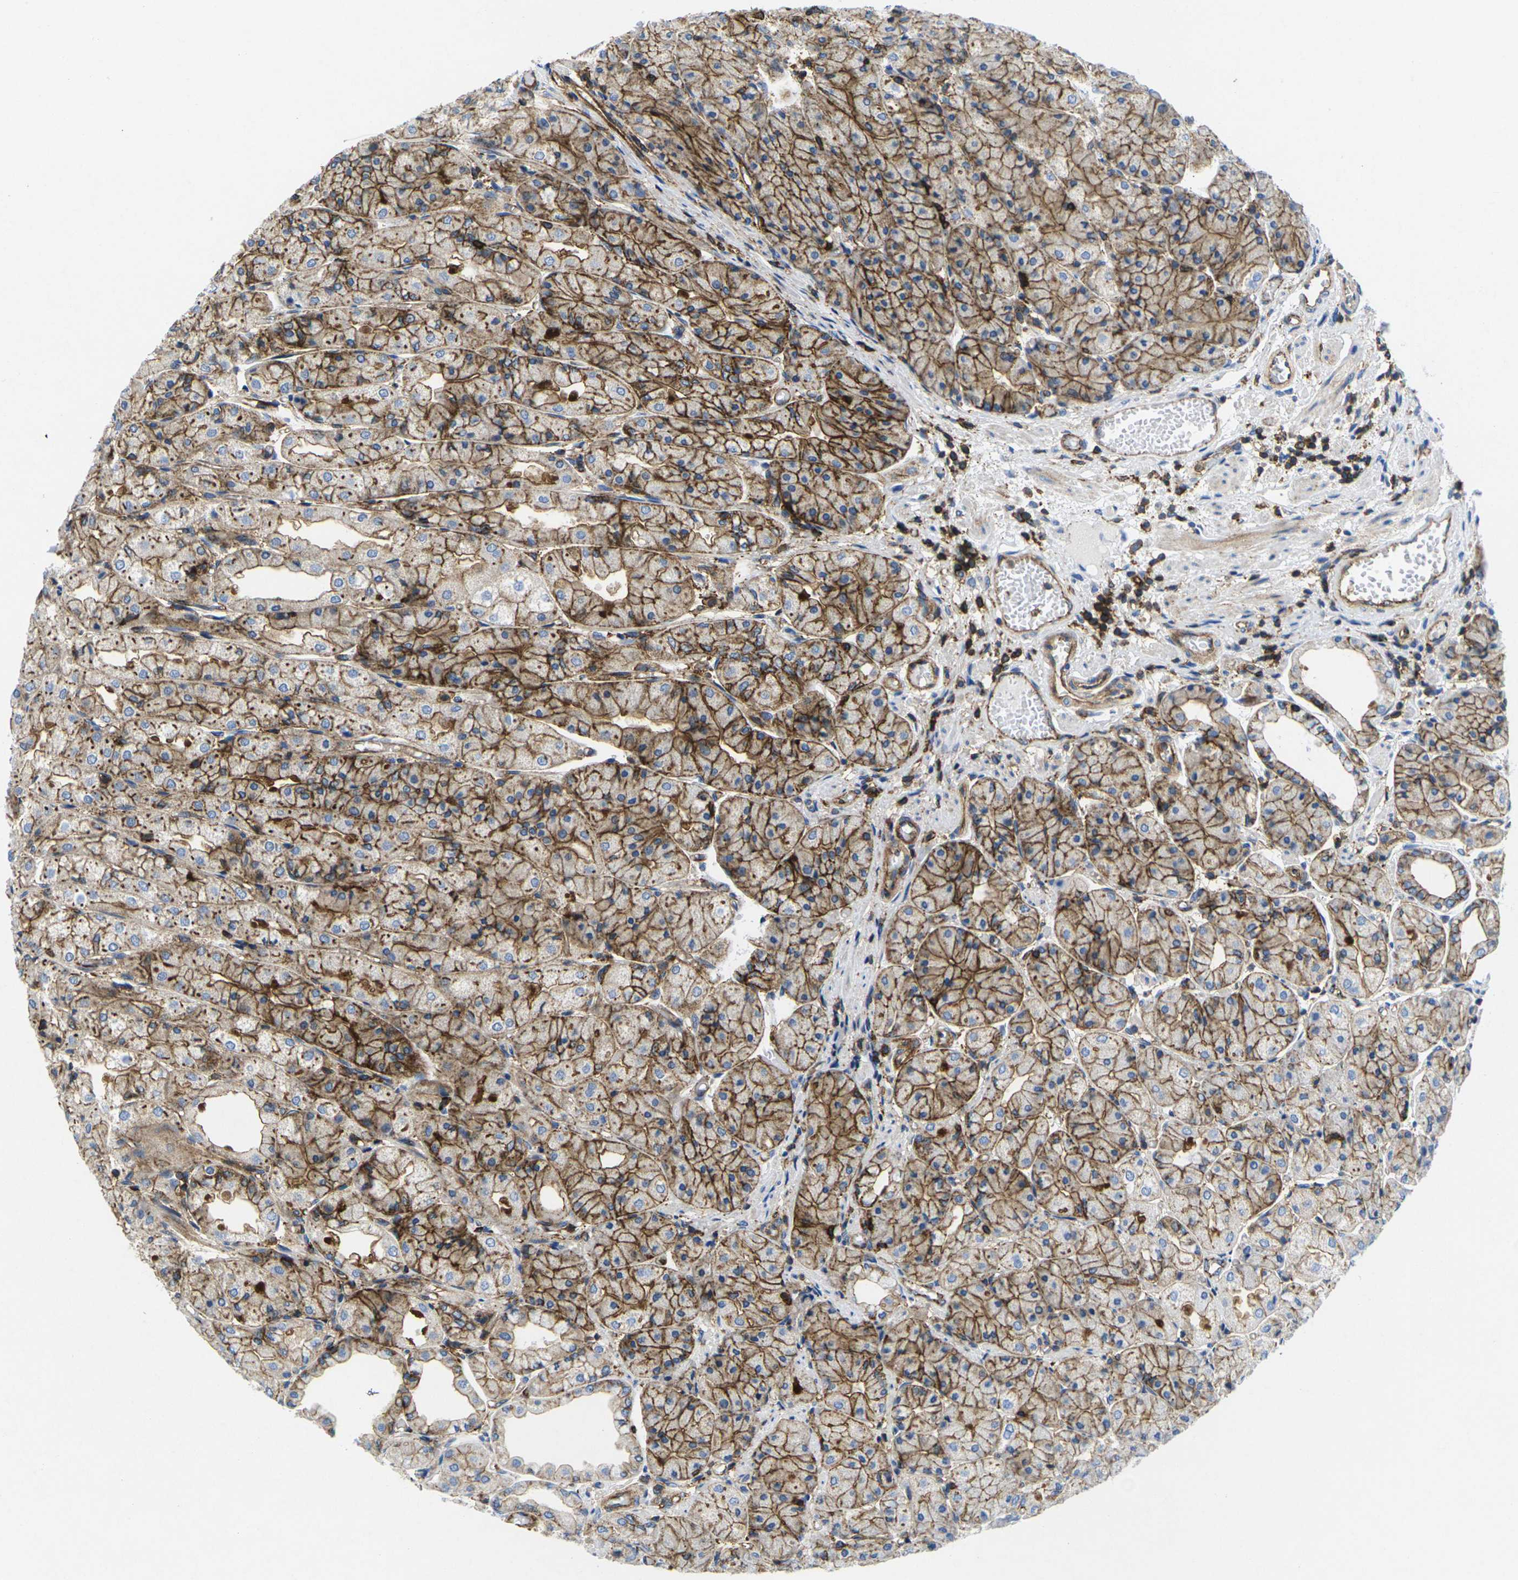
{"staining": {"intensity": "strong", "quantity": ">75%", "location": "cytoplasmic/membranous"}, "tissue": "stomach", "cell_type": "Glandular cells", "image_type": "normal", "snomed": [{"axis": "morphology", "description": "Normal tissue, NOS"}, {"axis": "topography", "description": "Stomach, upper"}], "caption": "The immunohistochemical stain labels strong cytoplasmic/membranous expression in glandular cells of benign stomach.", "gene": "IQGAP1", "patient": {"sex": "male", "age": 72}}